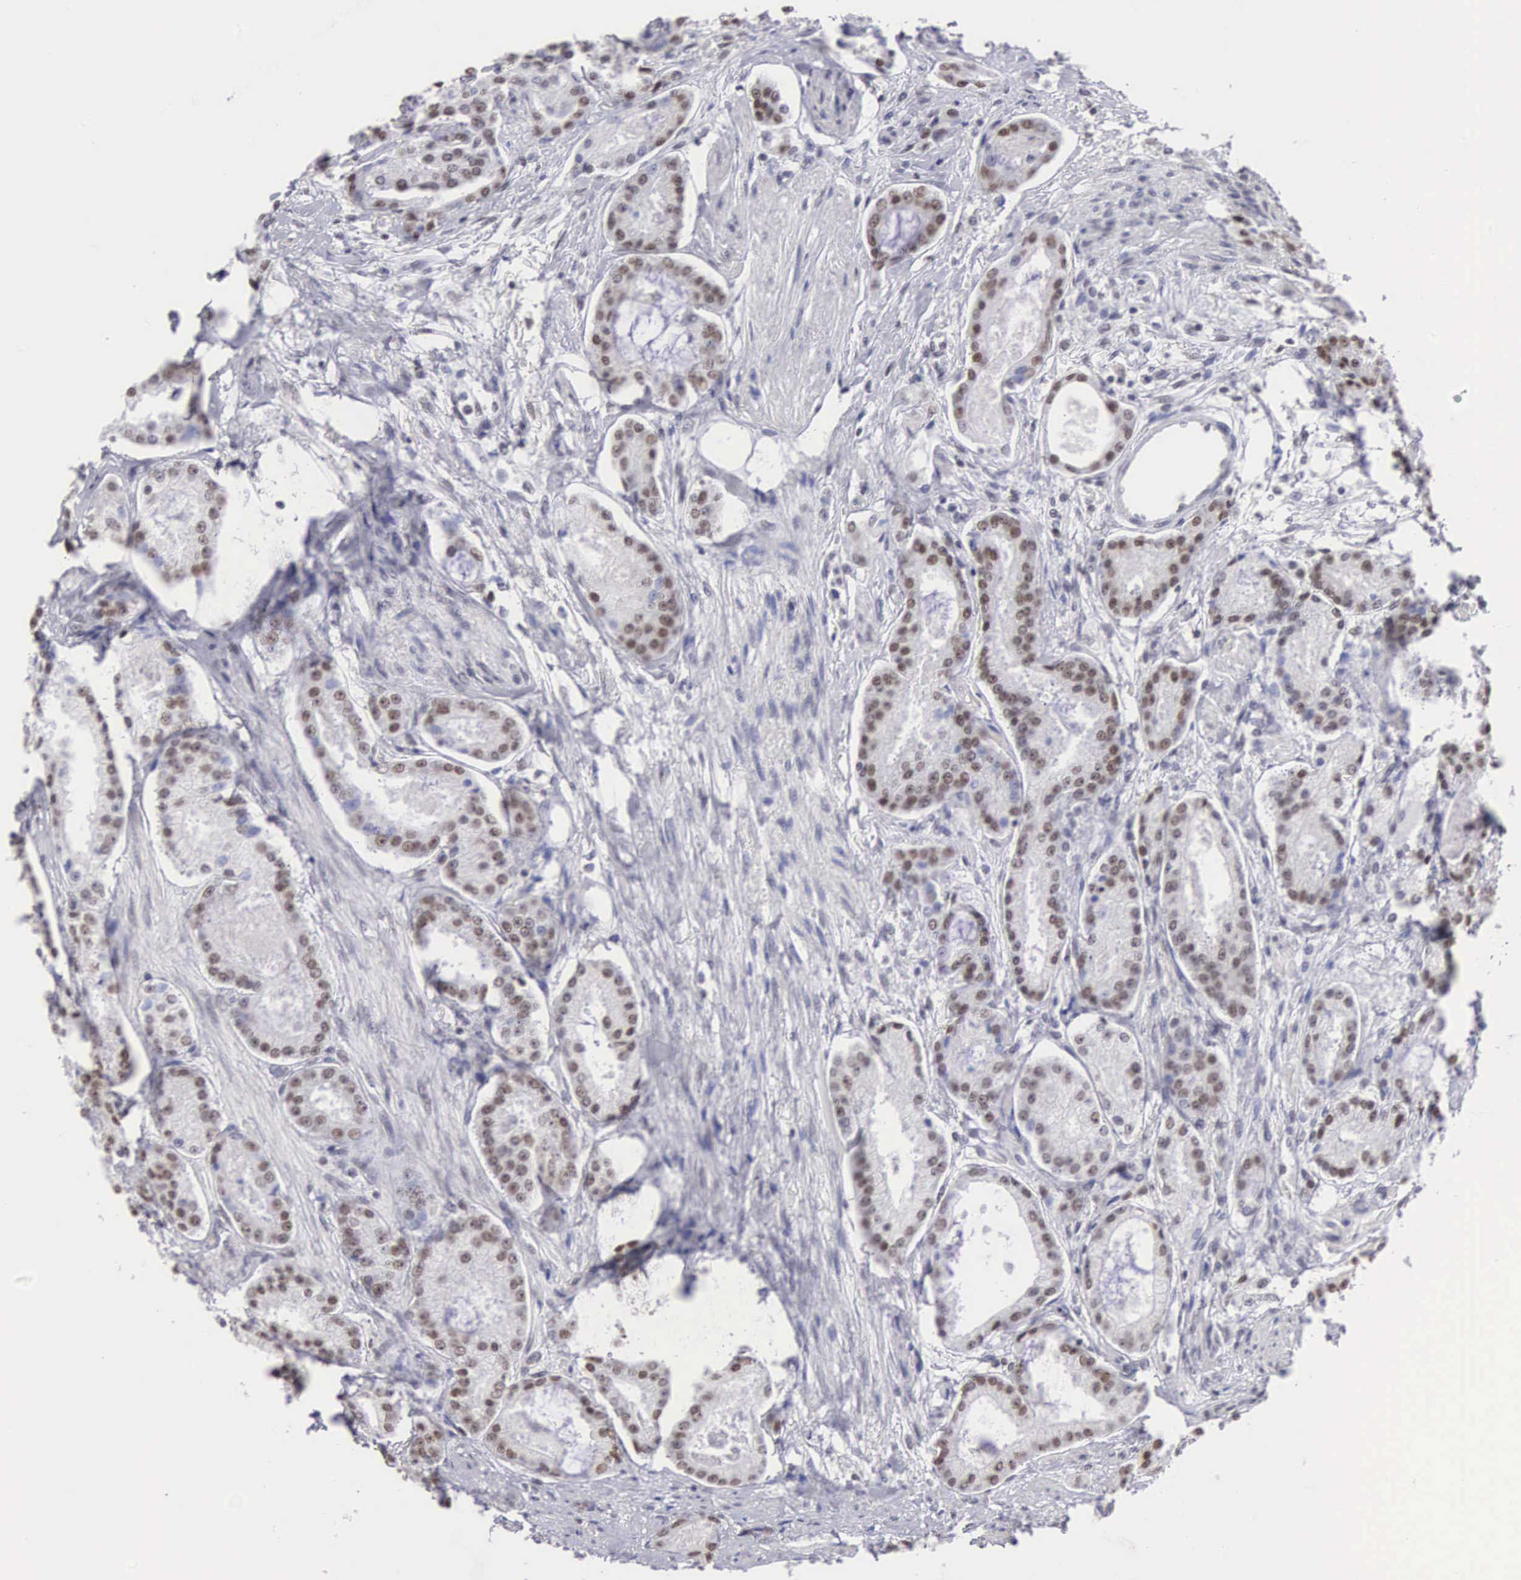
{"staining": {"intensity": "weak", "quantity": "<25%", "location": "nuclear"}, "tissue": "prostate cancer", "cell_type": "Tumor cells", "image_type": "cancer", "snomed": [{"axis": "morphology", "description": "Adenocarcinoma, Medium grade"}, {"axis": "topography", "description": "Prostate"}], "caption": "Immunohistochemistry (IHC) photomicrograph of human prostate cancer stained for a protein (brown), which demonstrates no staining in tumor cells.", "gene": "CSTF2", "patient": {"sex": "male", "age": 72}}